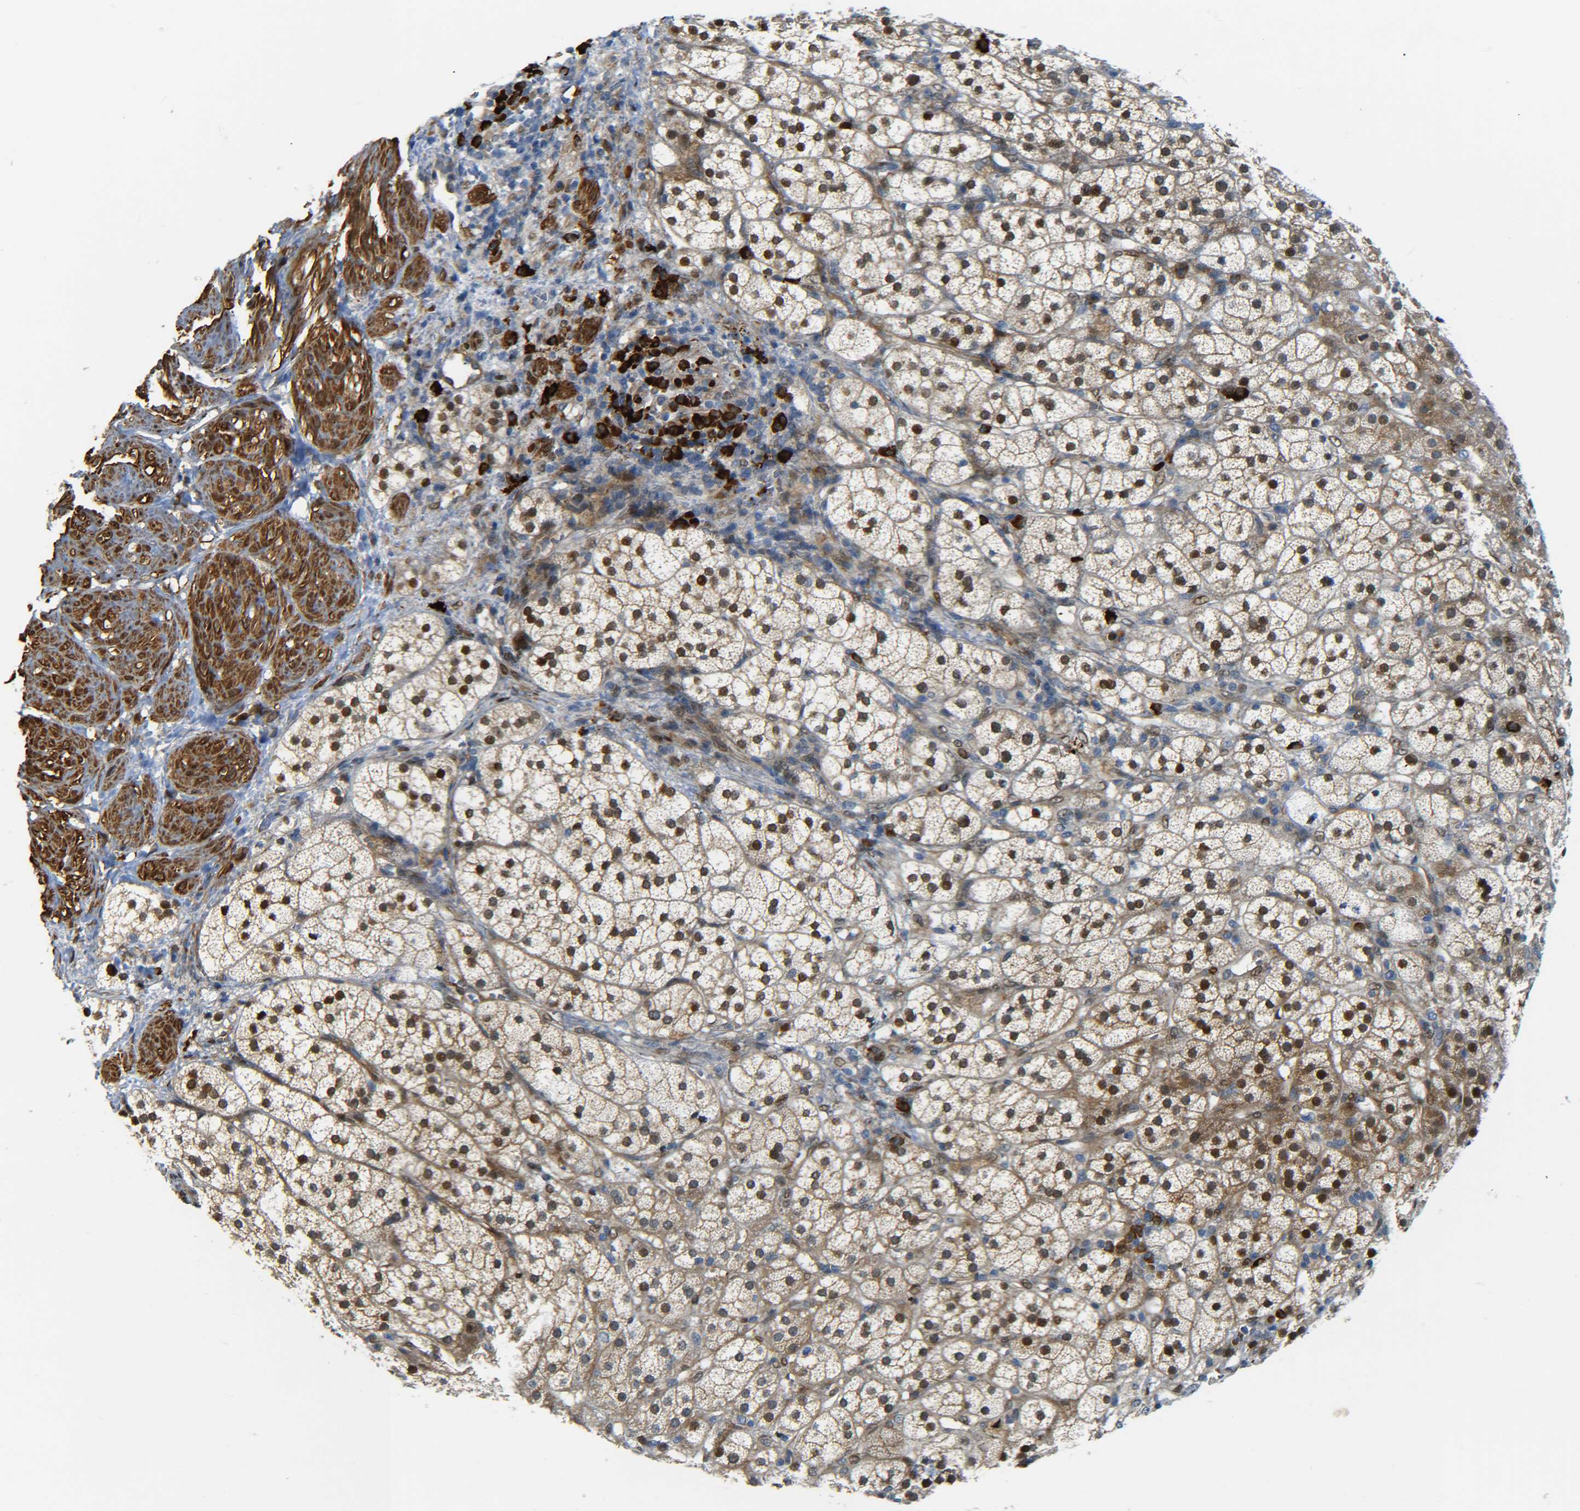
{"staining": {"intensity": "moderate", "quantity": ">75%", "location": "cytoplasmic/membranous,nuclear"}, "tissue": "adrenal gland", "cell_type": "Glandular cells", "image_type": "normal", "snomed": [{"axis": "morphology", "description": "Normal tissue, NOS"}, {"axis": "topography", "description": "Adrenal gland"}], "caption": "Immunohistochemistry (IHC) of unremarkable adrenal gland demonstrates medium levels of moderate cytoplasmic/membranous,nuclear expression in approximately >75% of glandular cells.", "gene": "MEIS1", "patient": {"sex": "male", "age": 56}}